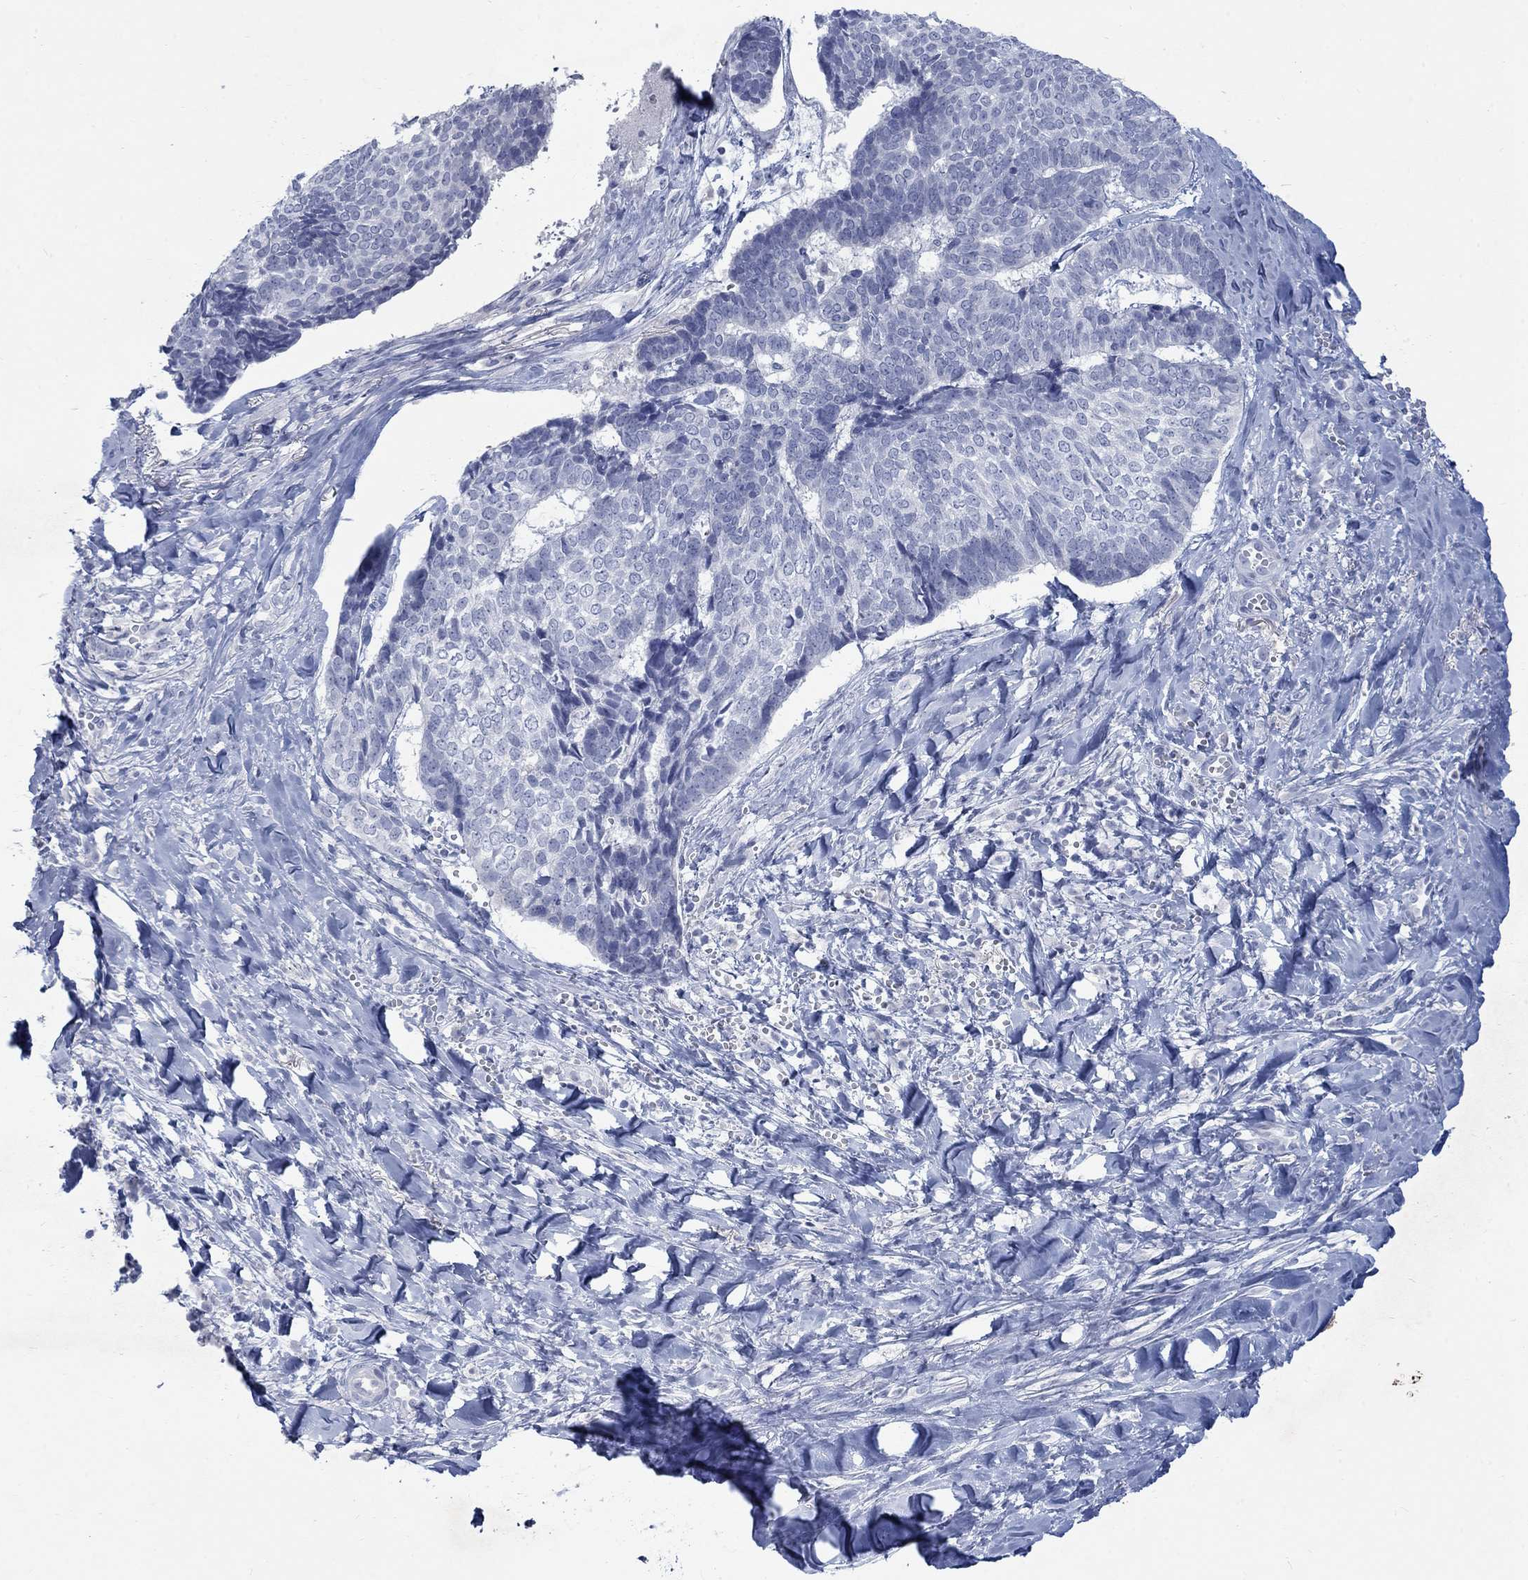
{"staining": {"intensity": "negative", "quantity": "none", "location": "none"}, "tissue": "skin cancer", "cell_type": "Tumor cells", "image_type": "cancer", "snomed": [{"axis": "morphology", "description": "Basal cell carcinoma"}, {"axis": "topography", "description": "Skin"}], "caption": "An image of human basal cell carcinoma (skin) is negative for staining in tumor cells.", "gene": "RFTN2", "patient": {"sex": "male", "age": 86}}